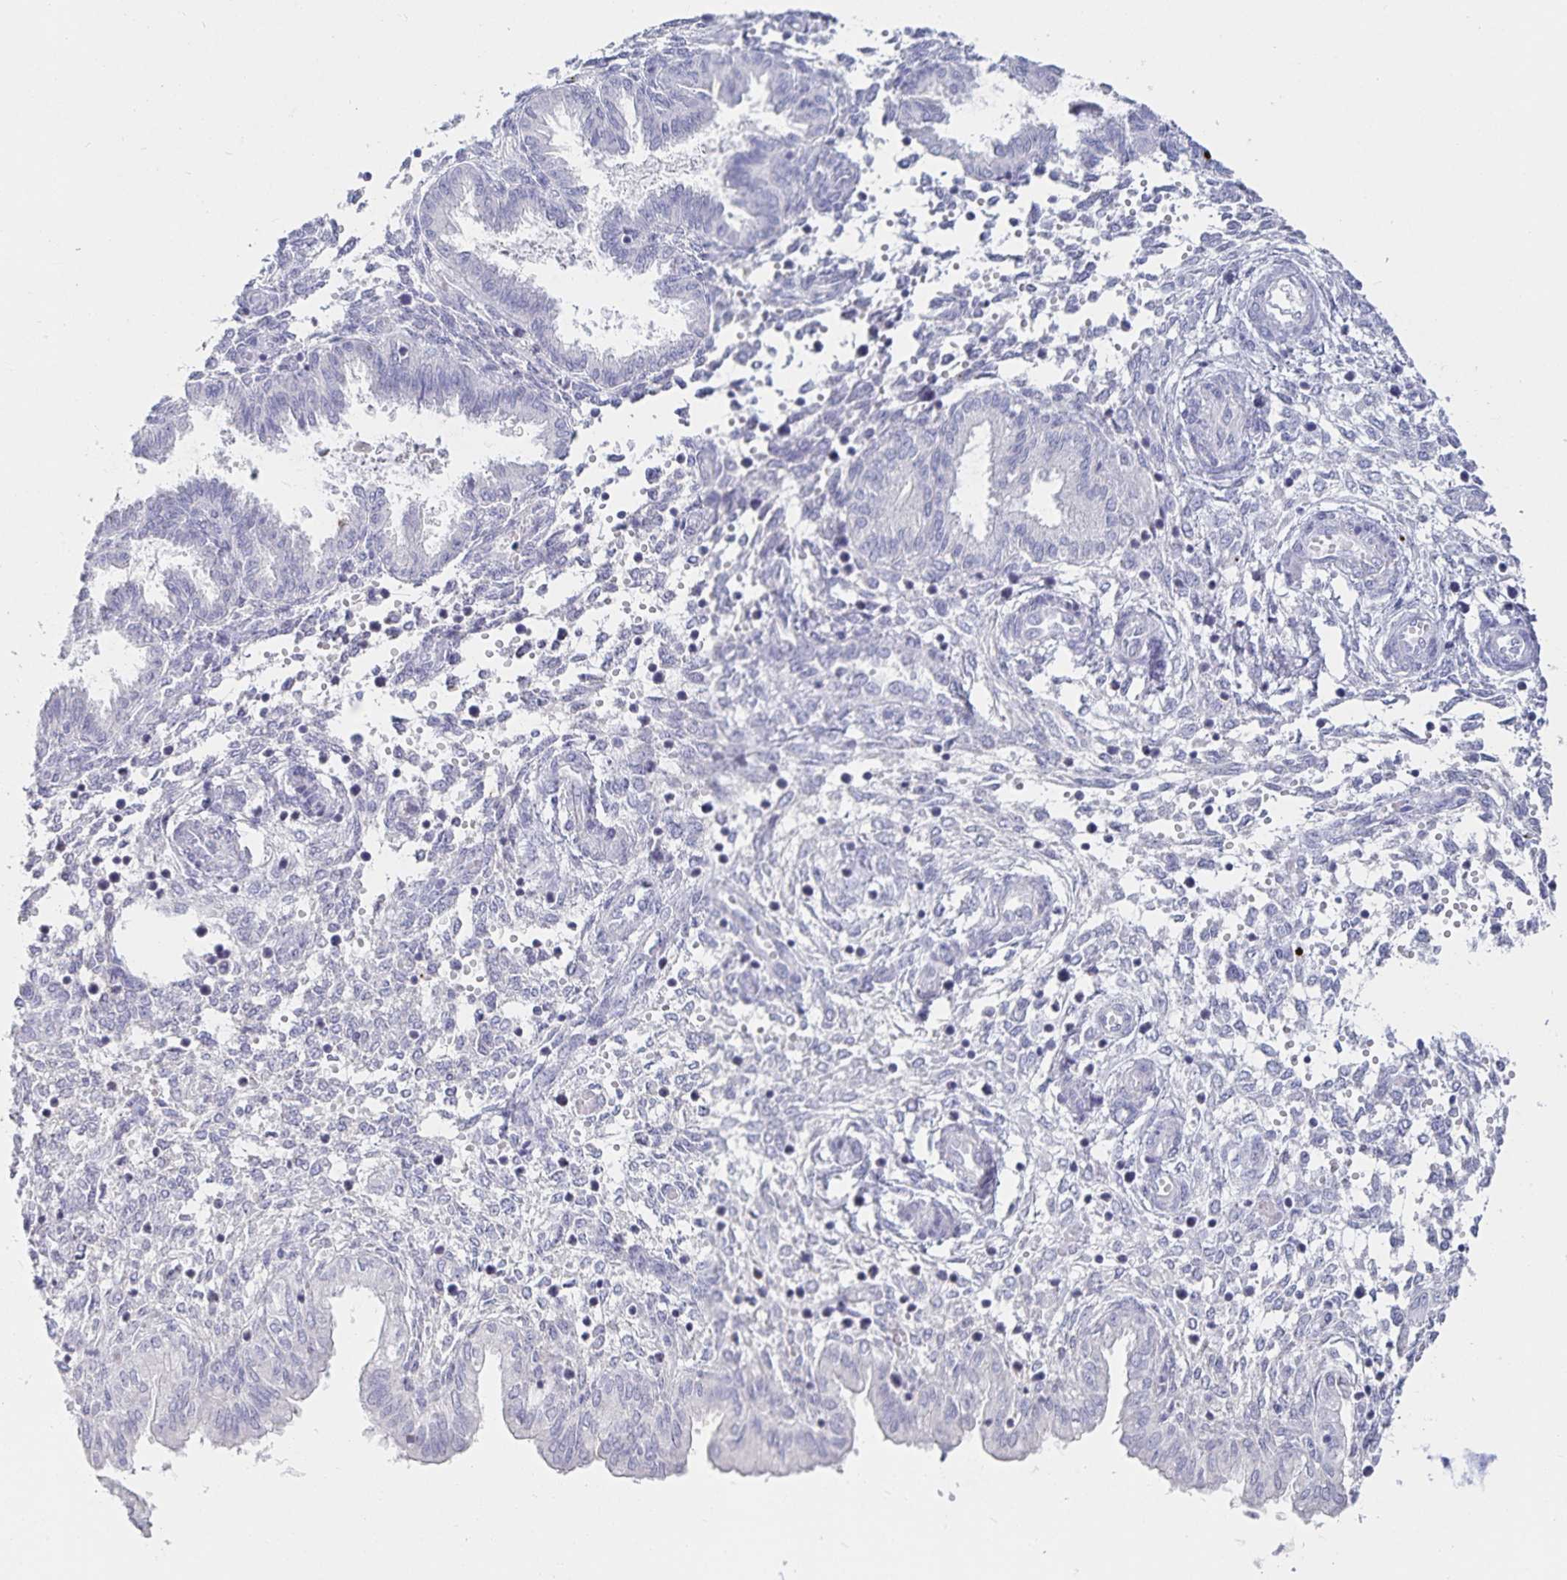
{"staining": {"intensity": "negative", "quantity": "none", "location": "none"}, "tissue": "endometrium", "cell_type": "Cells in endometrial stroma", "image_type": "normal", "snomed": [{"axis": "morphology", "description": "Normal tissue, NOS"}, {"axis": "topography", "description": "Endometrium"}], "caption": "An IHC histopathology image of benign endometrium is shown. There is no staining in cells in endometrial stroma of endometrium.", "gene": "SFTPA1", "patient": {"sex": "female", "age": 33}}